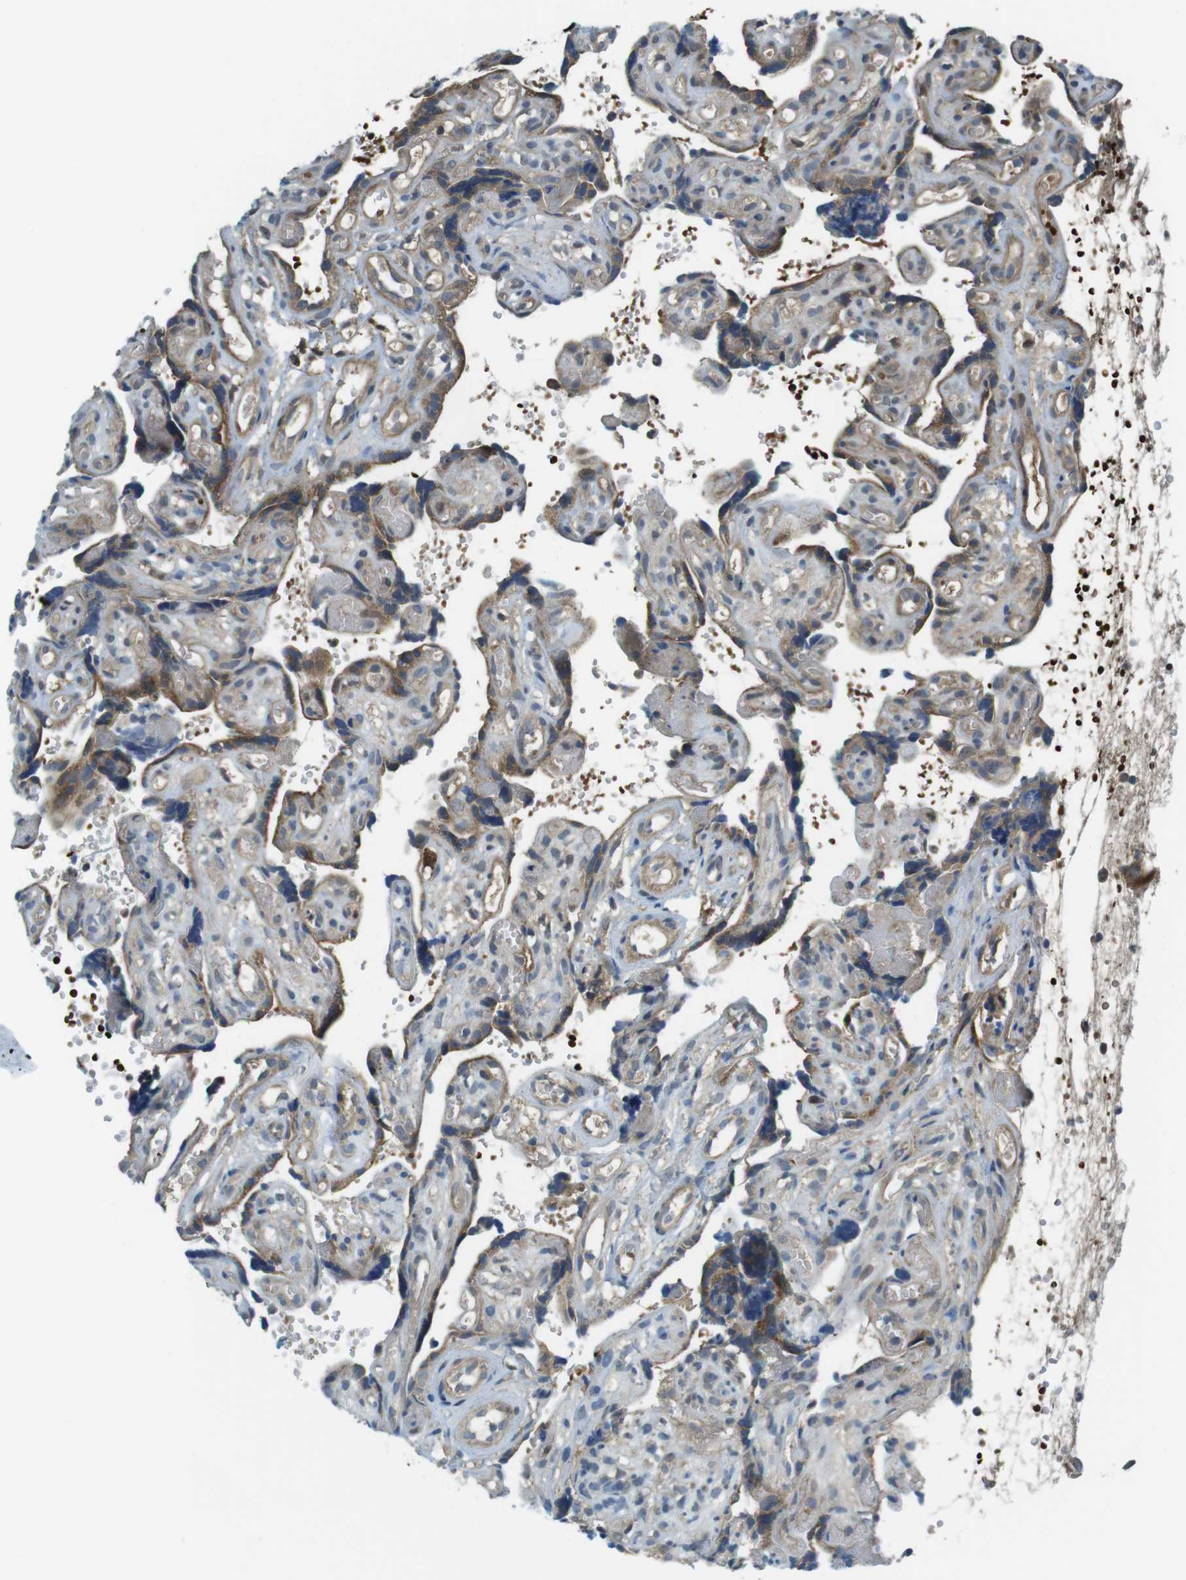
{"staining": {"intensity": "moderate", "quantity": ">75%", "location": "cytoplasmic/membranous"}, "tissue": "placenta", "cell_type": "Decidual cells", "image_type": "normal", "snomed": [{"axis": "morphology", "description": "Normal tissue, NOS"}, {"axis": "topography", "description": "Placenta"}], "caption": "This photomicrograph demonstrates immunohistochemistry (IHC) staining of normal placenta, with medium moderate cytoplasmic/membranous expression in about >75% of decidual cells.", "gene": "LRRC3B", "patient": {"sex": "female", "age": 30}}